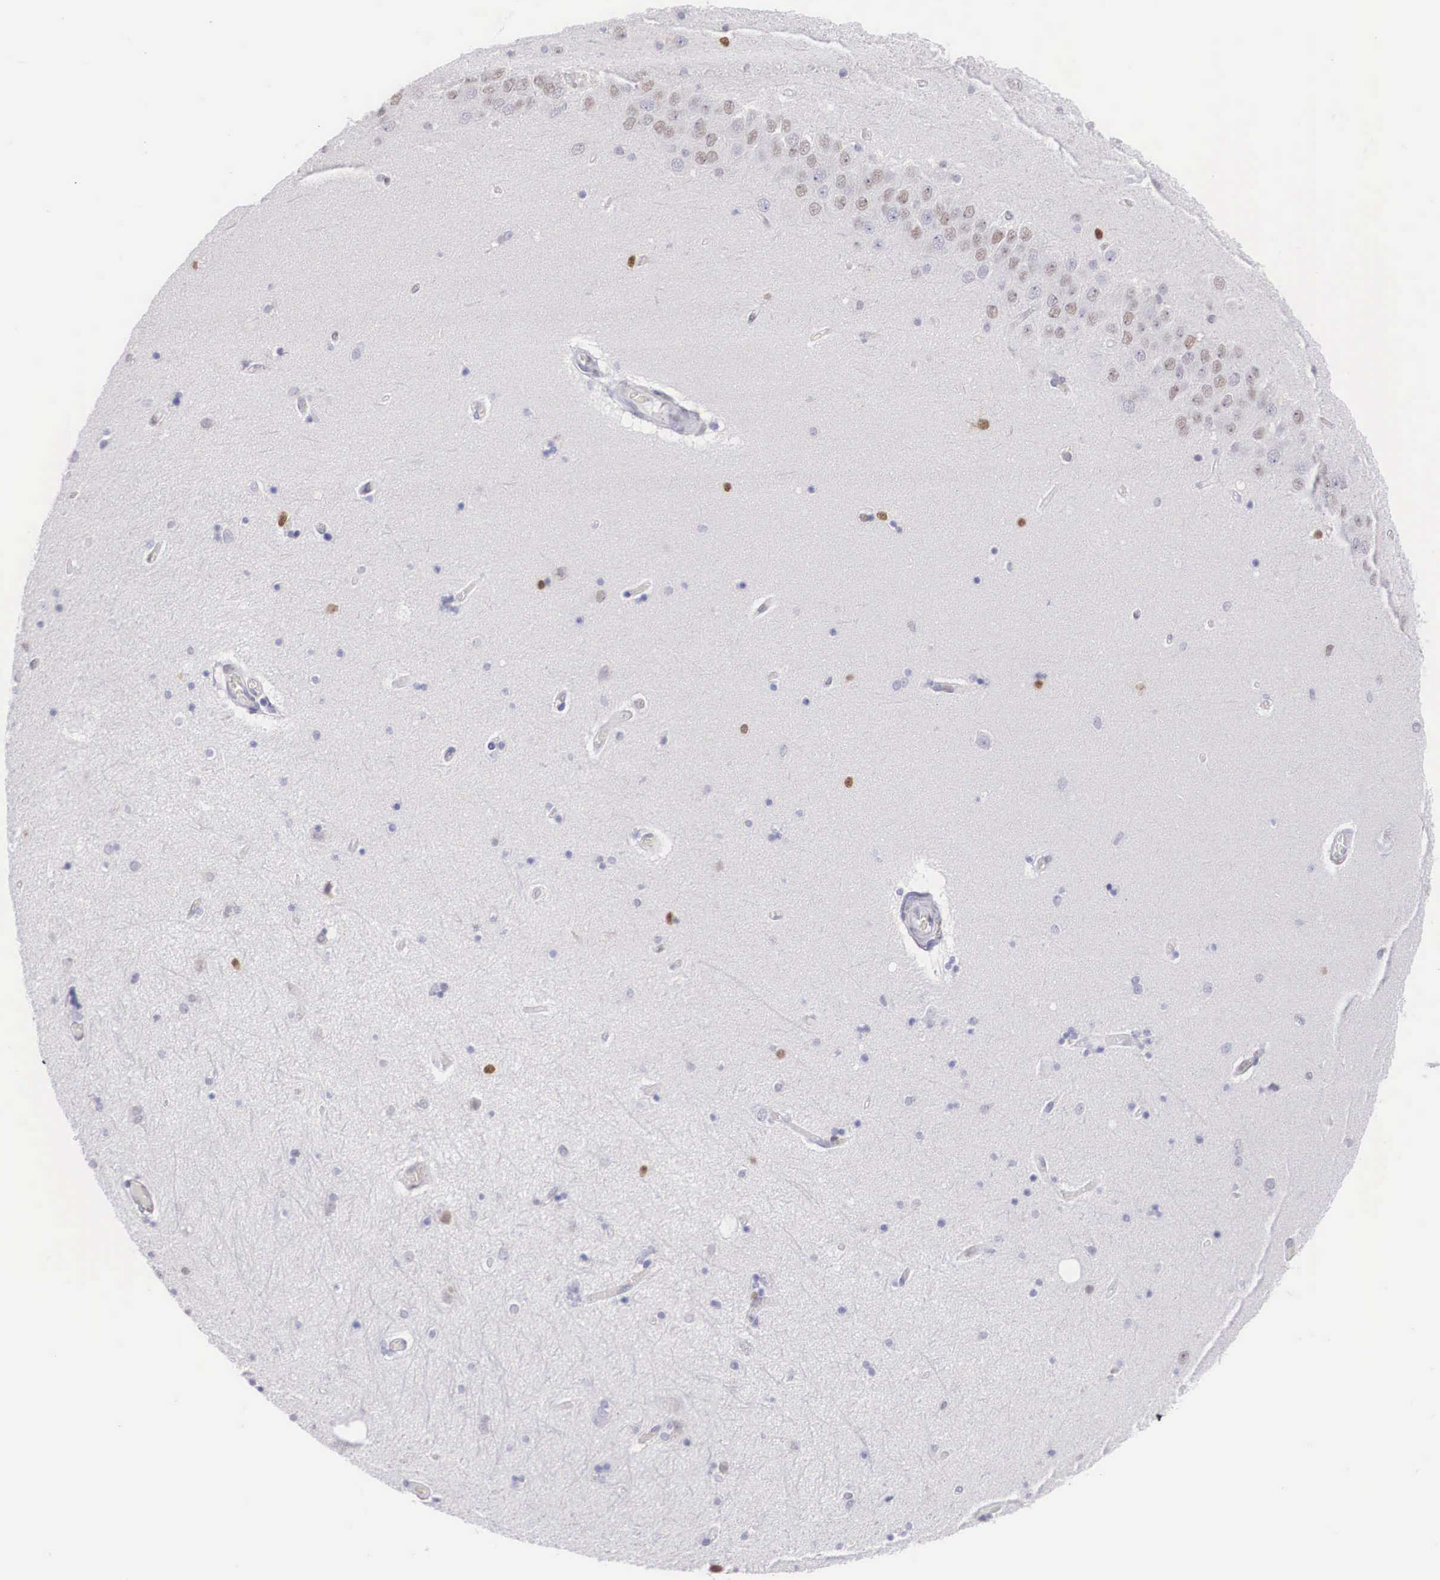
{"staining": {"intensity": "moderate", "quantity": "<25%", "location": "nuclear"}, "tissue": "hippocampus", "cell_type": "Glial cells", "image_type": "normal", "snomed": [{"axis": "morphology", "description": "Normal tissue, NOS"}, {"axis": "topography", "description": "Hippocampus"}], "caption": "Hippocampus stained with a protein marker displays moderate staining in glial cells.", "gene": "HMGN5", "patient": {"sex": "female", "age": 54}}